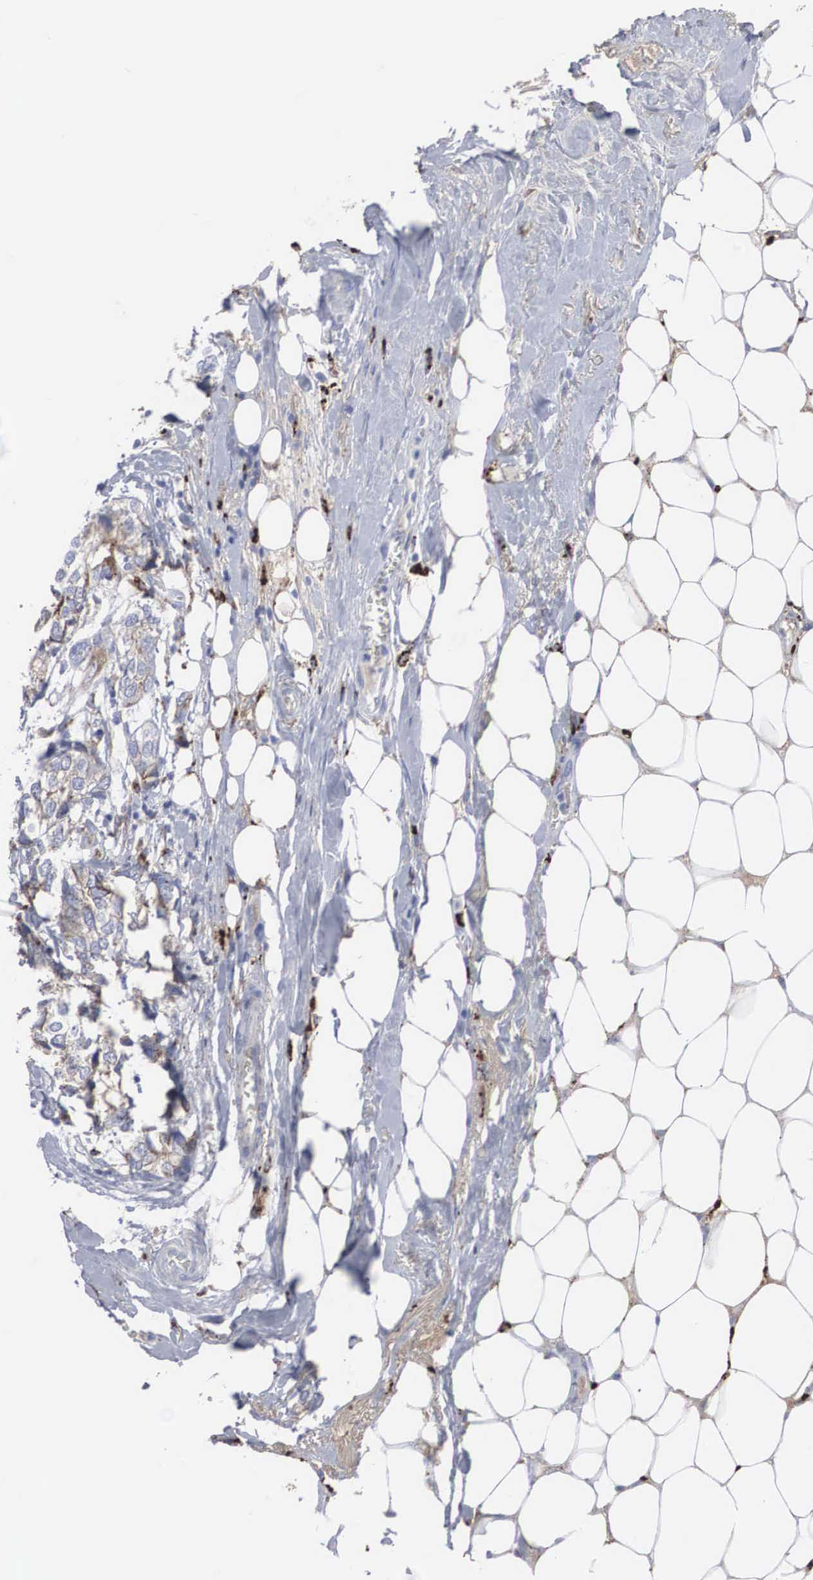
{"staining": {"intensity": "weak", "quantity": "<25%", "location": "cytoplasmic/membranous"}, "tissue": "breast cancer", "cell_type": "Tumor cells", "image_type": "cancer", "snomed": [{"axis": "morphology", "description": "Duct carcinoma"}, {"axis": "topography", "description": "Breast"}], "caption": "Photomicrograph shows no protein expression in tumor cells of breast cancer (invasive ductal carcinoma) tissue.", "gene": "LGALS3BP", "patient": {"sex": "female", "age": 68}}